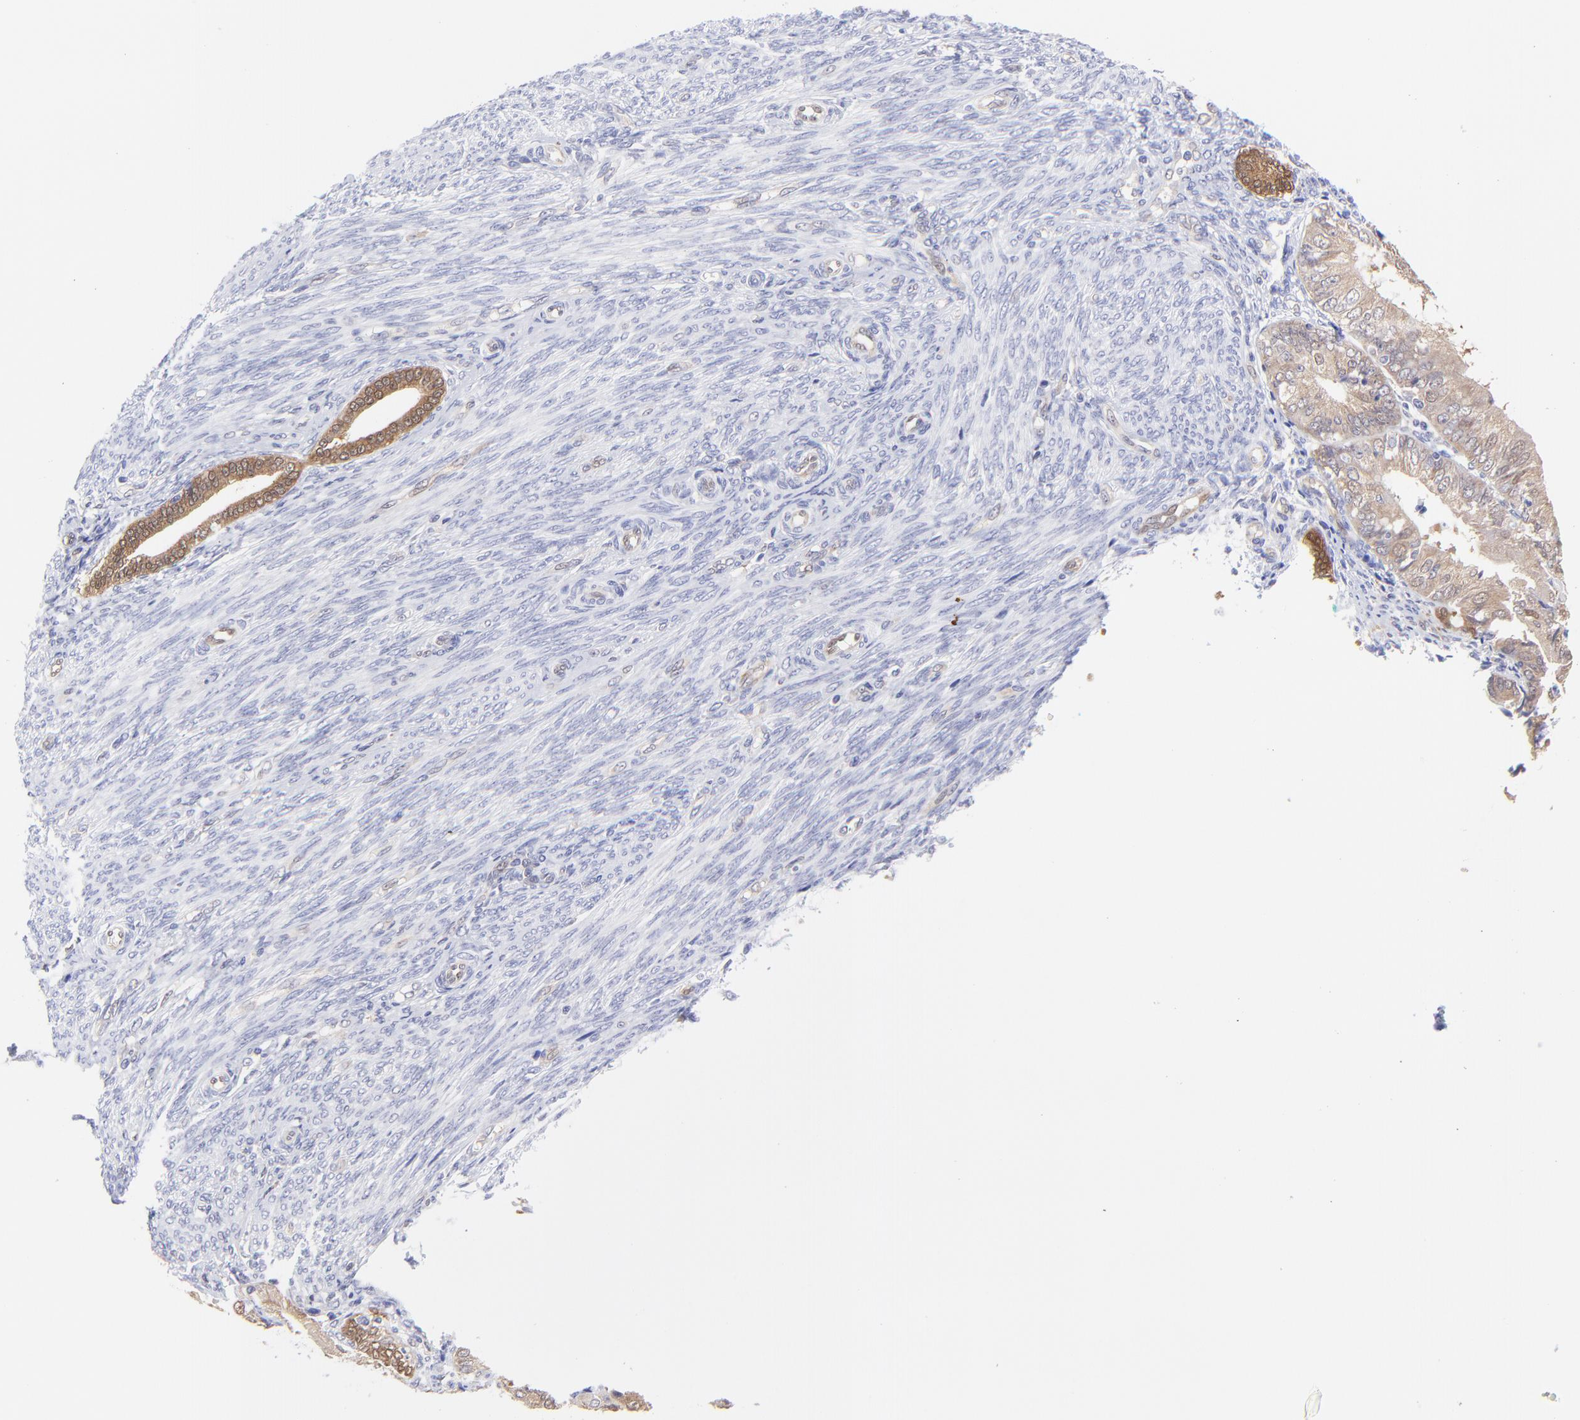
{"staining": {"intensity": "moderate", "quantity": ">75%", "location": "cytoplasmic/membranous"}, "tissue": "endometrial cancer", "cell_type": "Tumor cells", "image_type": "cancer", "snomed": [{"axis": "morphology", "description": "Adenocarcinoma, NOS"}, {"axis": "topography", "description": "Endometrium"}], "caption": "Tumor cells show medium levels of moderate cytoplasmic/membranous staining in approximately >75% of cells in endometrial cancer (adenocarcinoma).", "gene": "HYAL1", "patient": {"sex": "female", "age": 79}}